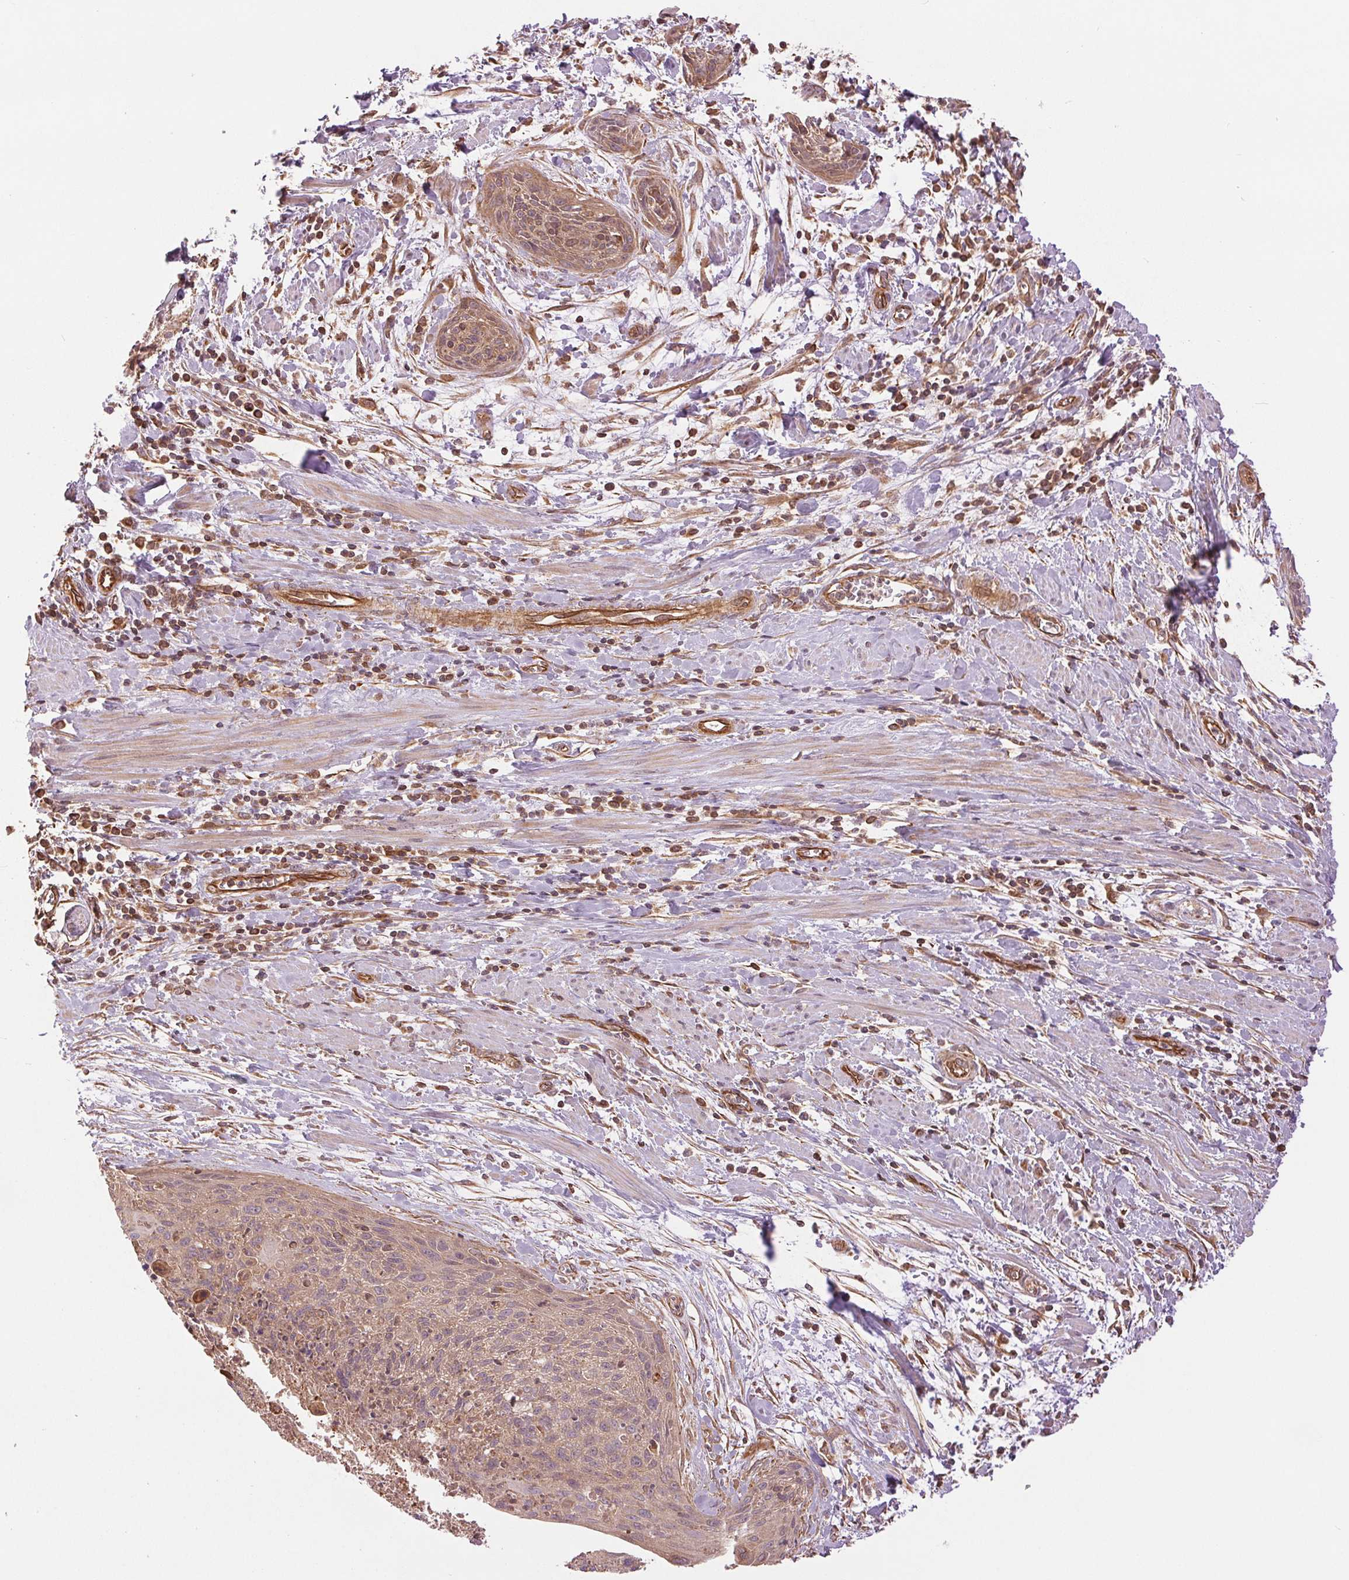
{"staining": {"intensity": "weak", "quantity": ">75%", "location": "cytoplasmic/membranous"}, "tissue": "cervical cancer", "cell_type": "Tumor cells", "image_type": "cancer", "snomed": [{"axis": "morphology", "description": "Squamous cell carcinoma, NOS"}, {"axis": "topography", "description": "Cervix"}], "caption": "There is low levels of weak cytoplasmic/membranous expression in tumor cells of cervical cancer, as demonstrated by immunohistochemical staining (brown color).", "gene": "STARD7", "patient": {"sex": "female", "age": 55}}